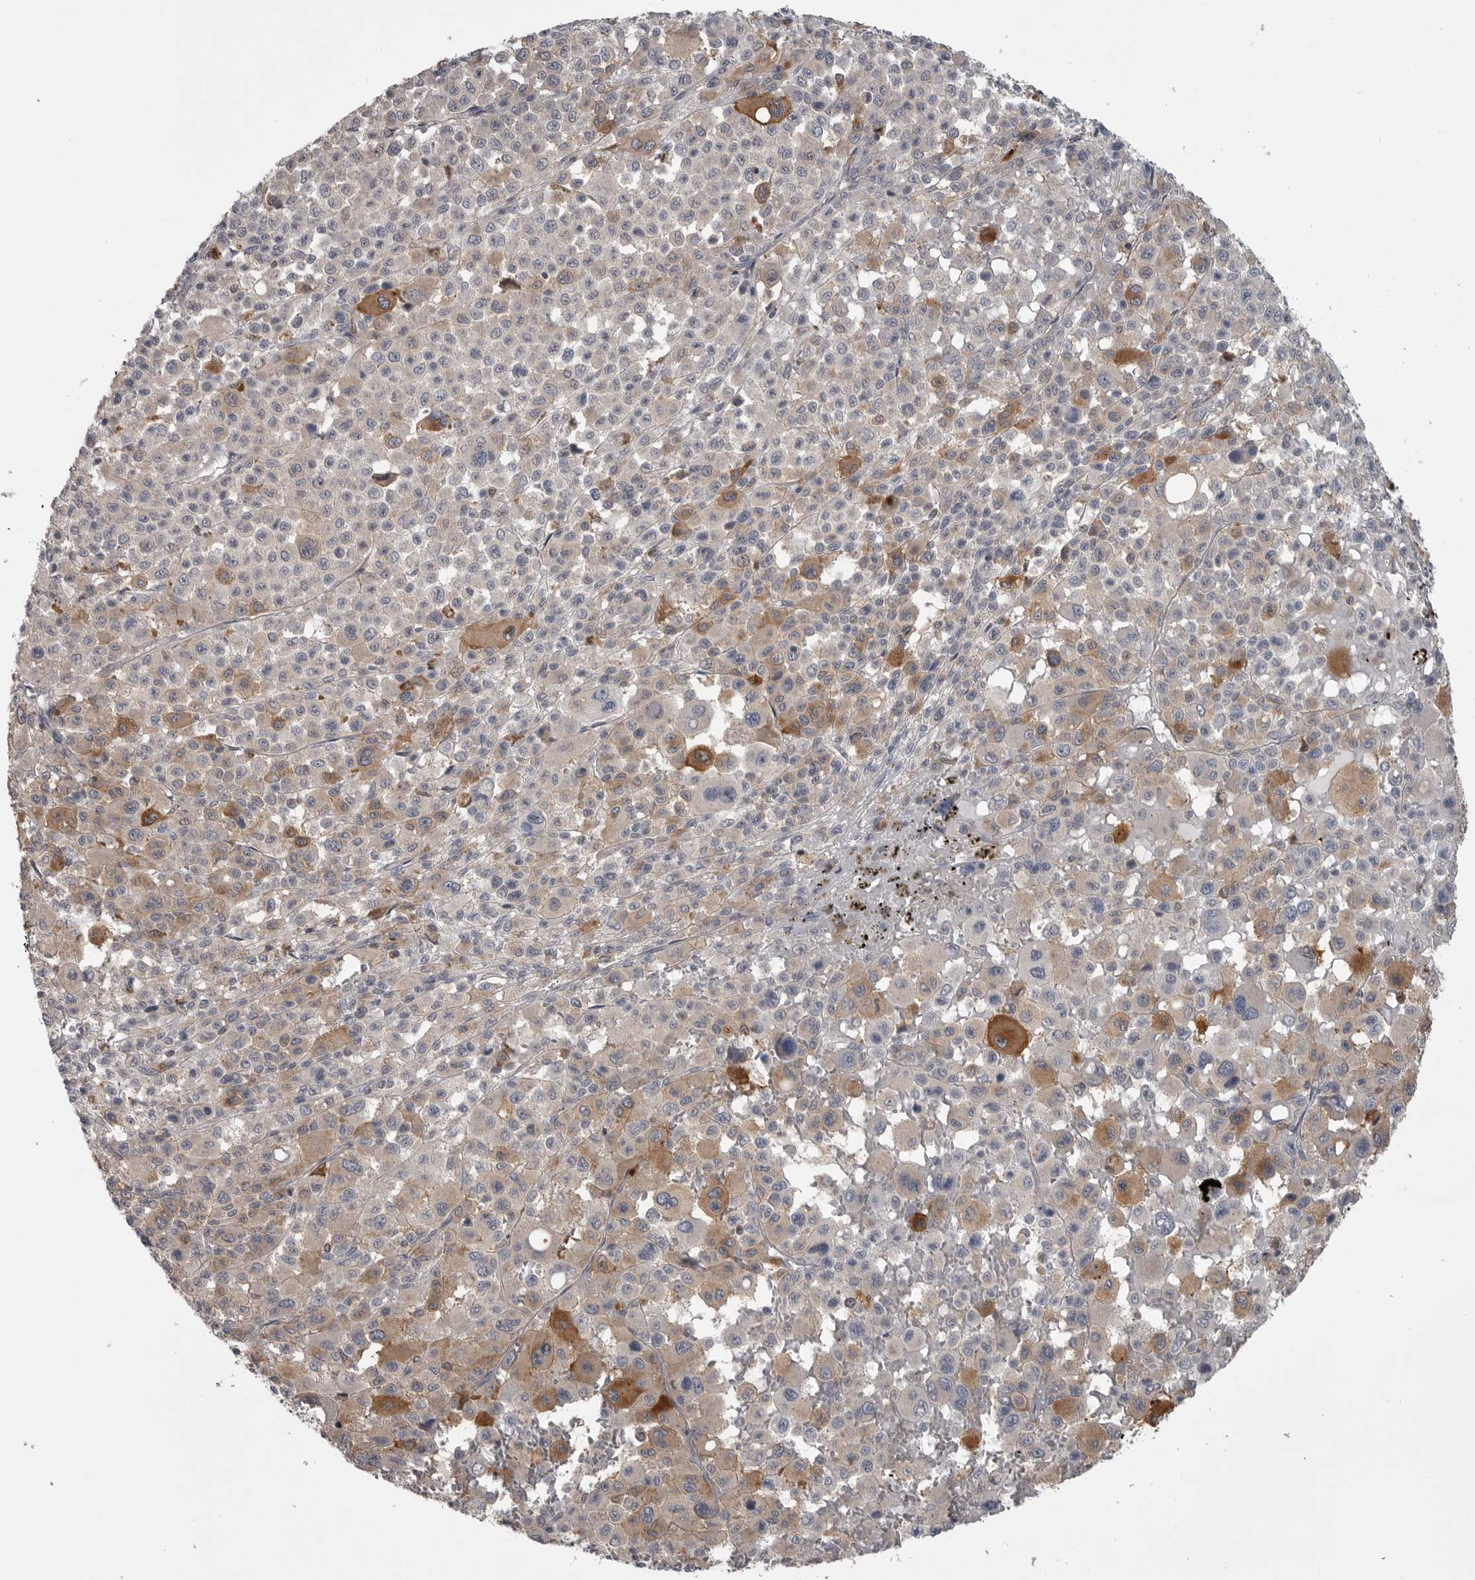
{"staining": {"intensity": "negative", "quantity": "none", "location": "none"}, "tissue": "melanoma", "cell_type": "Tumor cells", "image_type": "cancer", "snomed": [{"axis": "morphology", "description": "Malignant melanoma, Metastatic site"}, {"axis": "topography", "description": "Skin"}], "caption": "High power microscopy micrograph of an immunohistochemistry (IHC) photomicrograph of malignant melanoma (metastatic site), revealing no significant staining in tumor cells.", "gene": "MAPK13", "patient": {"sex": "female", "age": 74}}